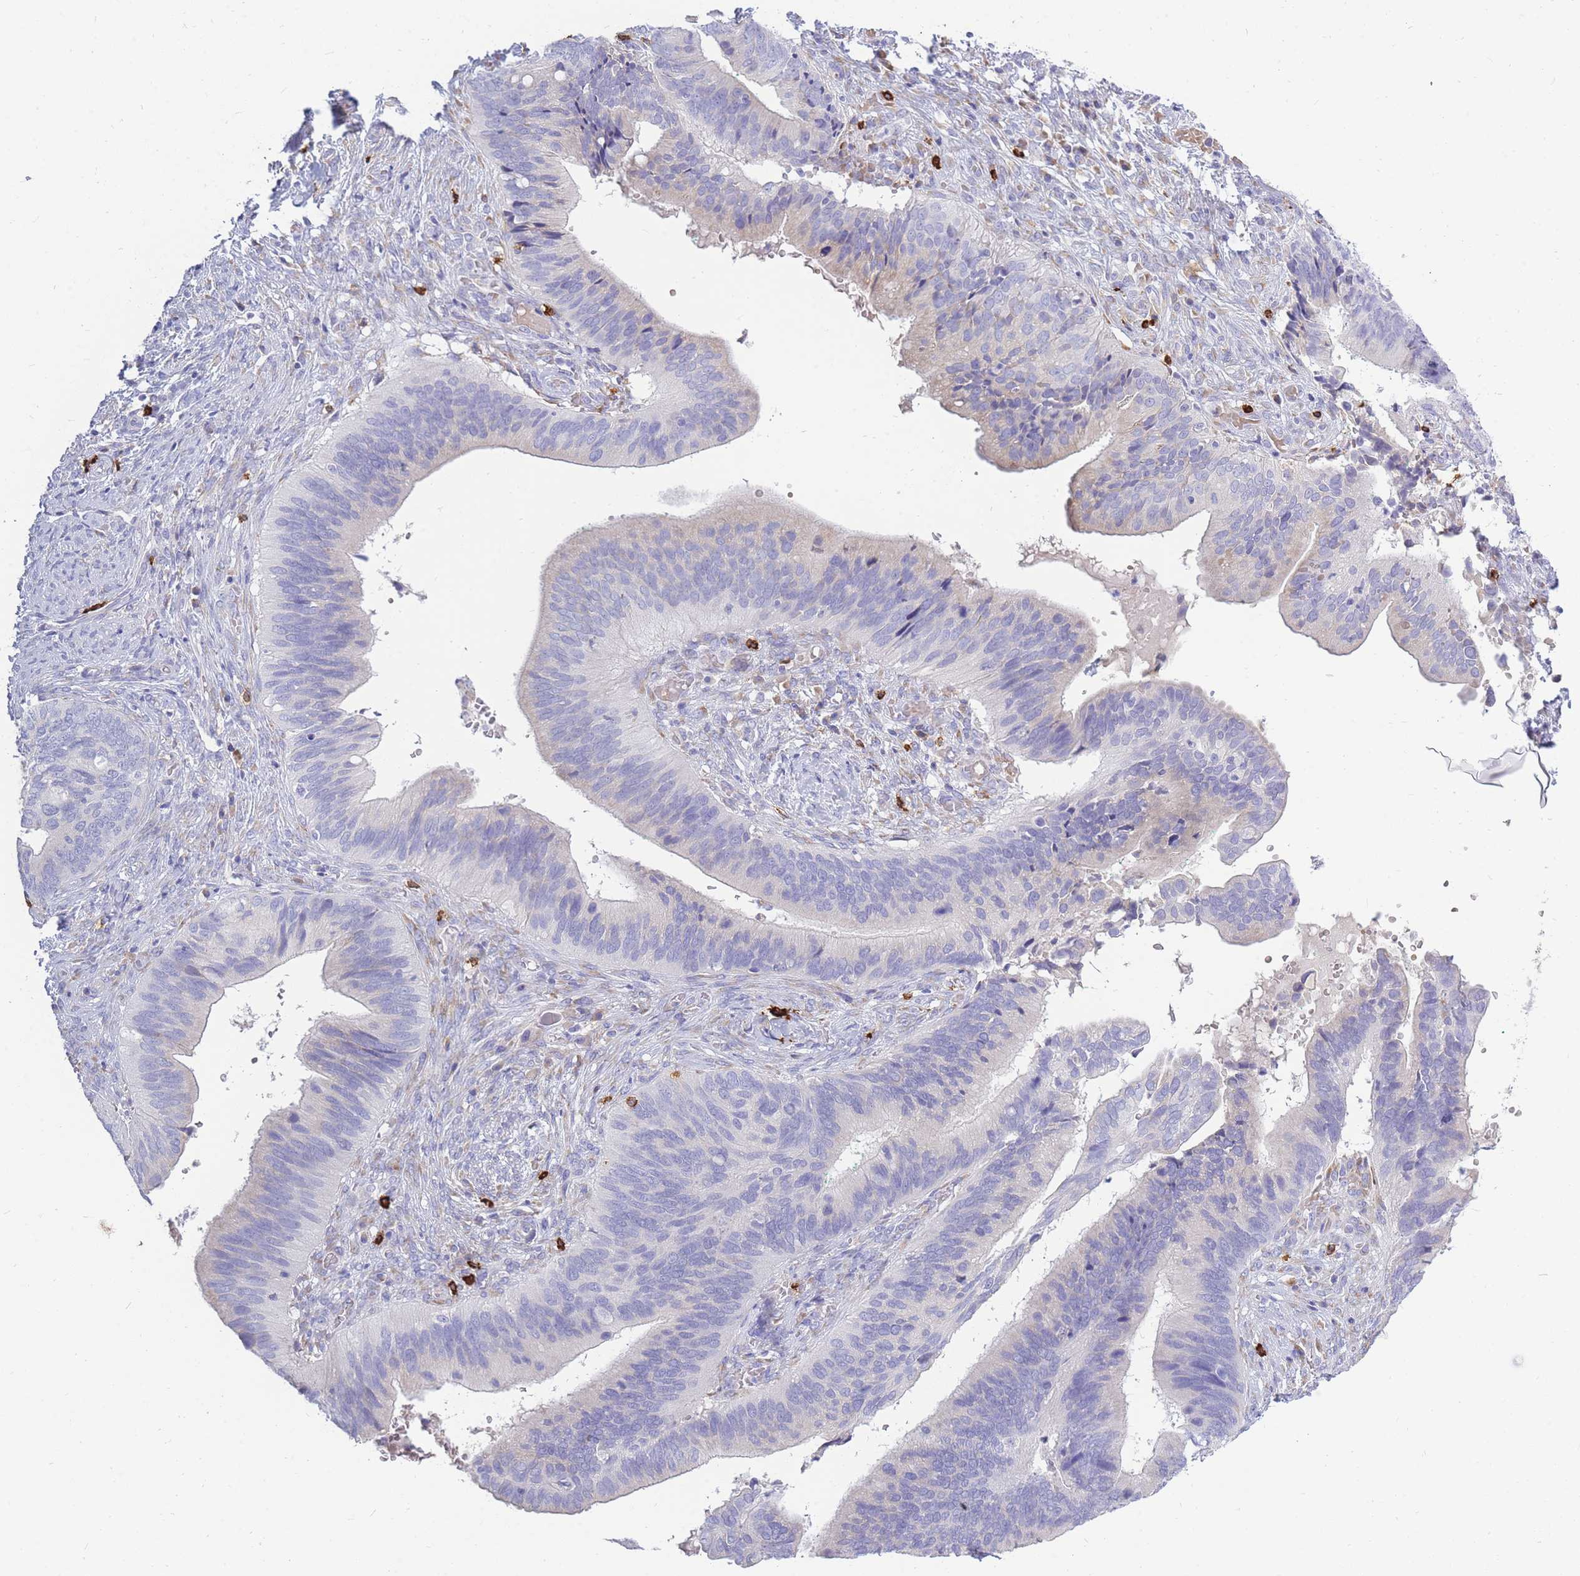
{"staining": {"intensity": "negative", "quantity": "none", "location": "none"}, "tissue": "cervical cancer", "cell_type": "Tumor cells", "image_type": "cancer", "snomed": [{"axis": "morphology", "description": "Adenocarcinoma, NOS"}, {"axis": "topography", "description": "Cervix"}], "caption": "Tumor cells are negative for protein expression in human cervical adenocarcinoma.", "gene": "TPSD1", "patient": {"sex": "female", "age": 42}}